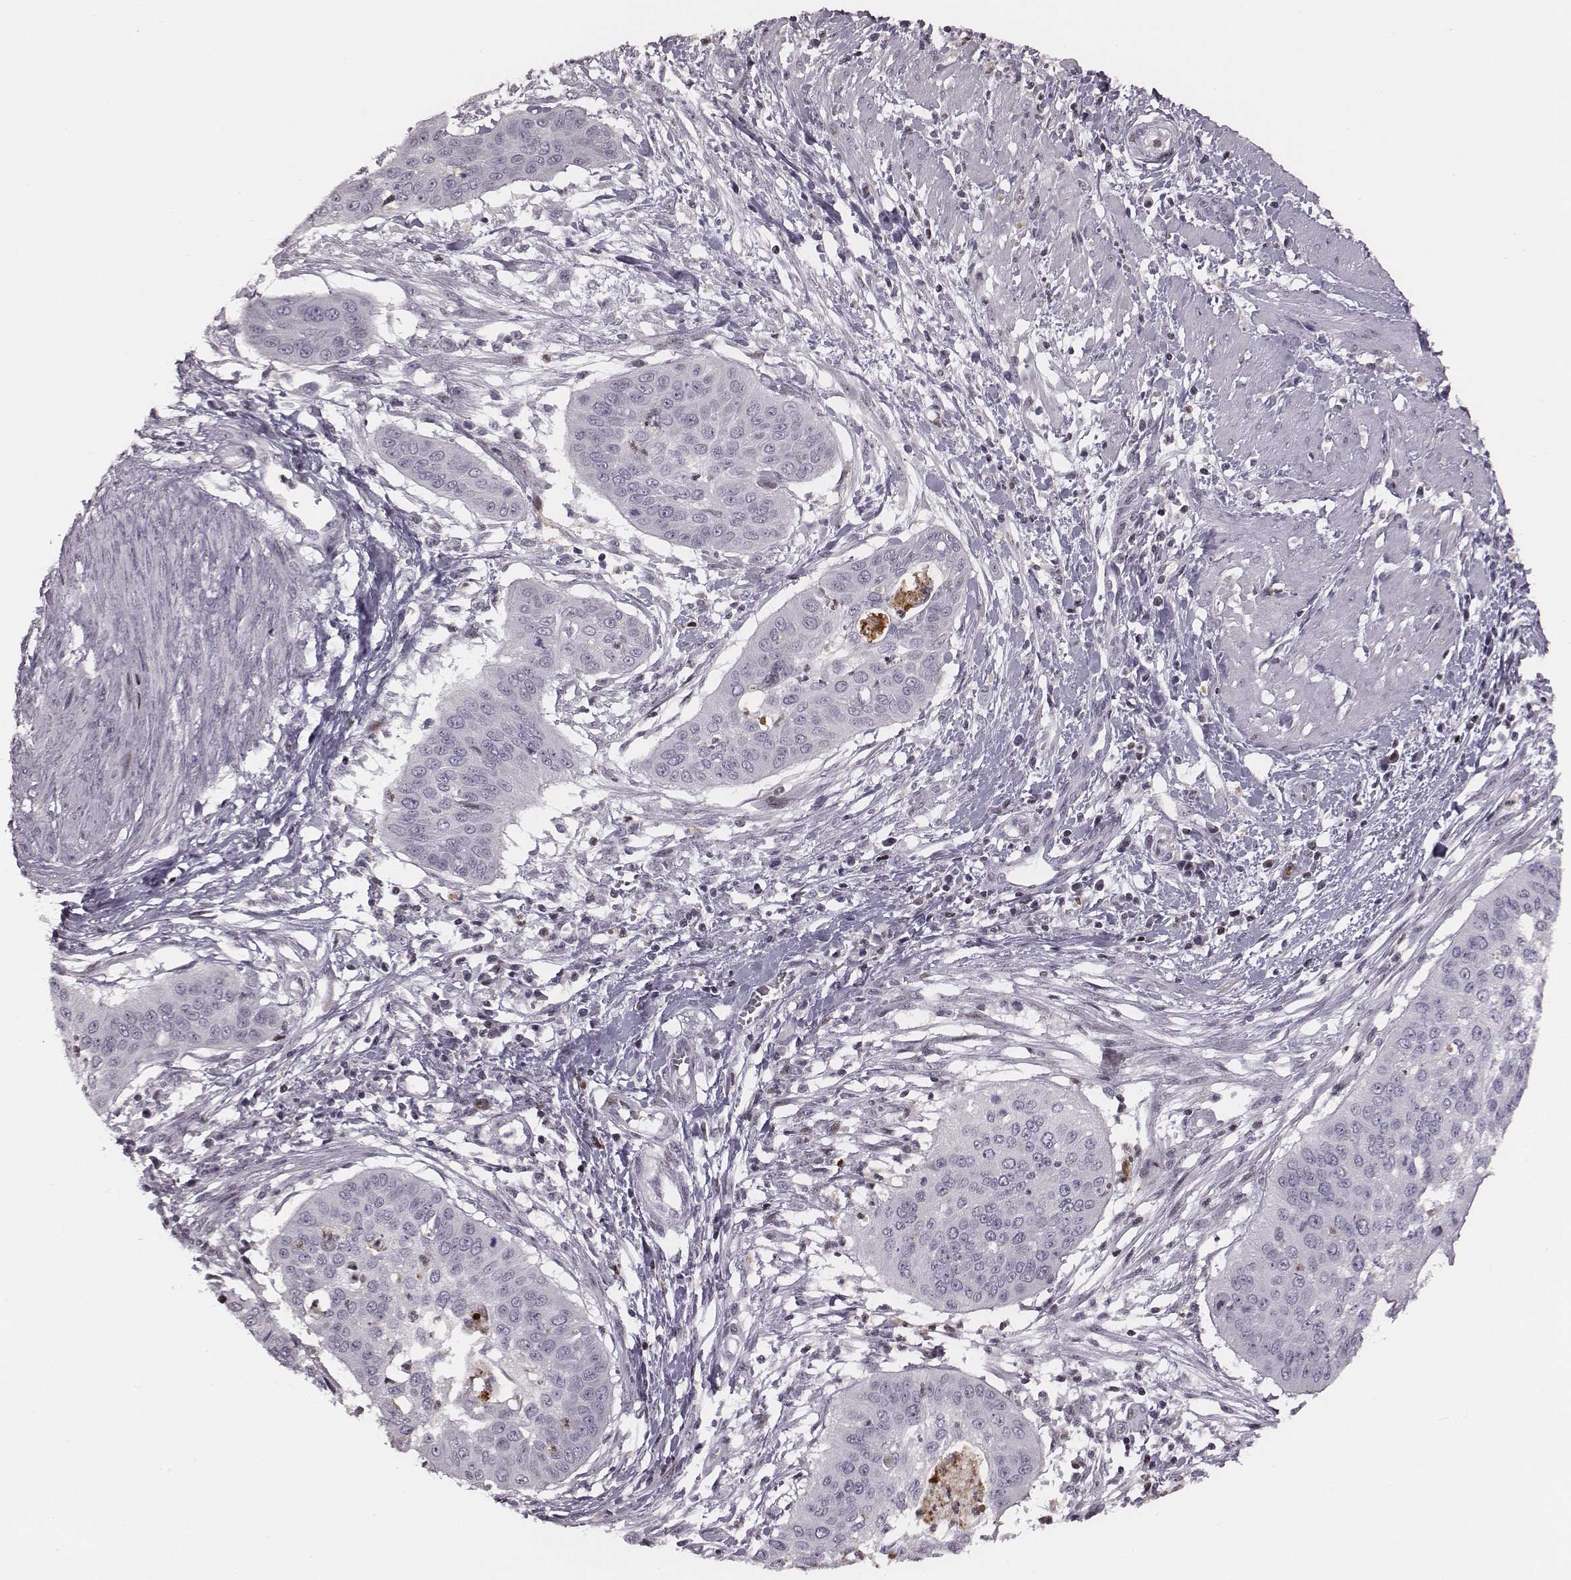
{"staining": {"intensity": "negative", "quantity": "none", "location": "none"}, "tissue": "cervical cancer", "cell_type": "Tumor cells", "image_type": "cancer", "snomed": [{"axis": "morphology", "description": "Squamous cell carcinoma, NOS"}, {"axis": "topography", "description": "Cervix"}], "caption": "Photomicrograph shows no protein expression in tumor cells of cervical cancer tissue.", "gene": "NDC1", "patient": {"sex": "female", "age": 39}}